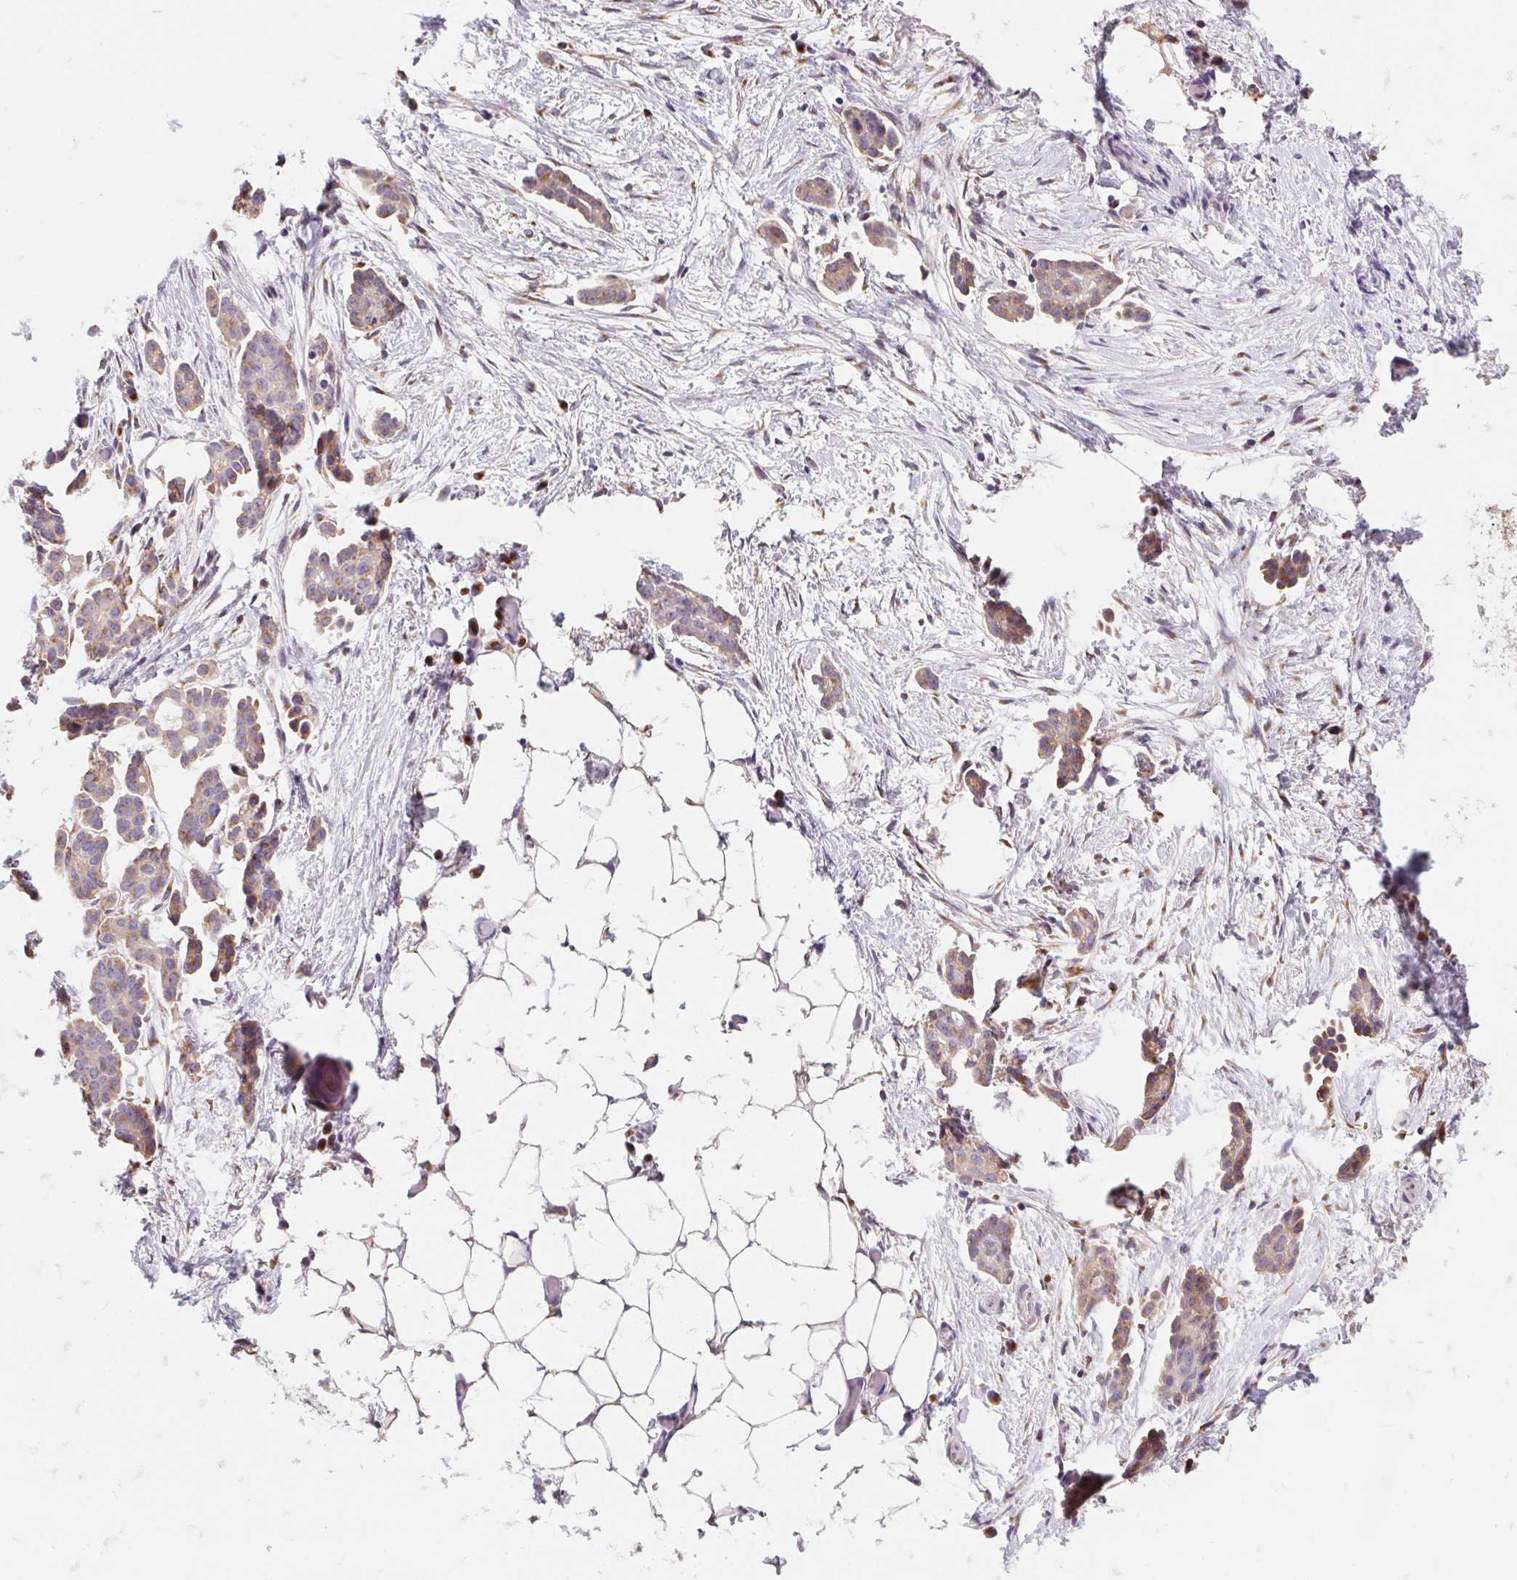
{"staining": {"intensity": "weak", "quantity": ">75%", "location": "cytoplasmic/membranous"}, "tissue": "ovarian cancer", "cell_type": "Tumor cells", "image_type": "cancer", "snomed": [{"axis": "morphology", "description": "Cystadenocarcinoma, serous, NOS"}, {"axis": "topography", "description": "Ovary"}], "caption": "Immunohistochemistry of ovarian cancer (serous cystadenocarcinoma) reveals low levels of weak cytoplasmic/membranous expression in about >75% of tumor cells.", "gene": "RAB1A", "patient": {"sex": "female", "age": 50}}